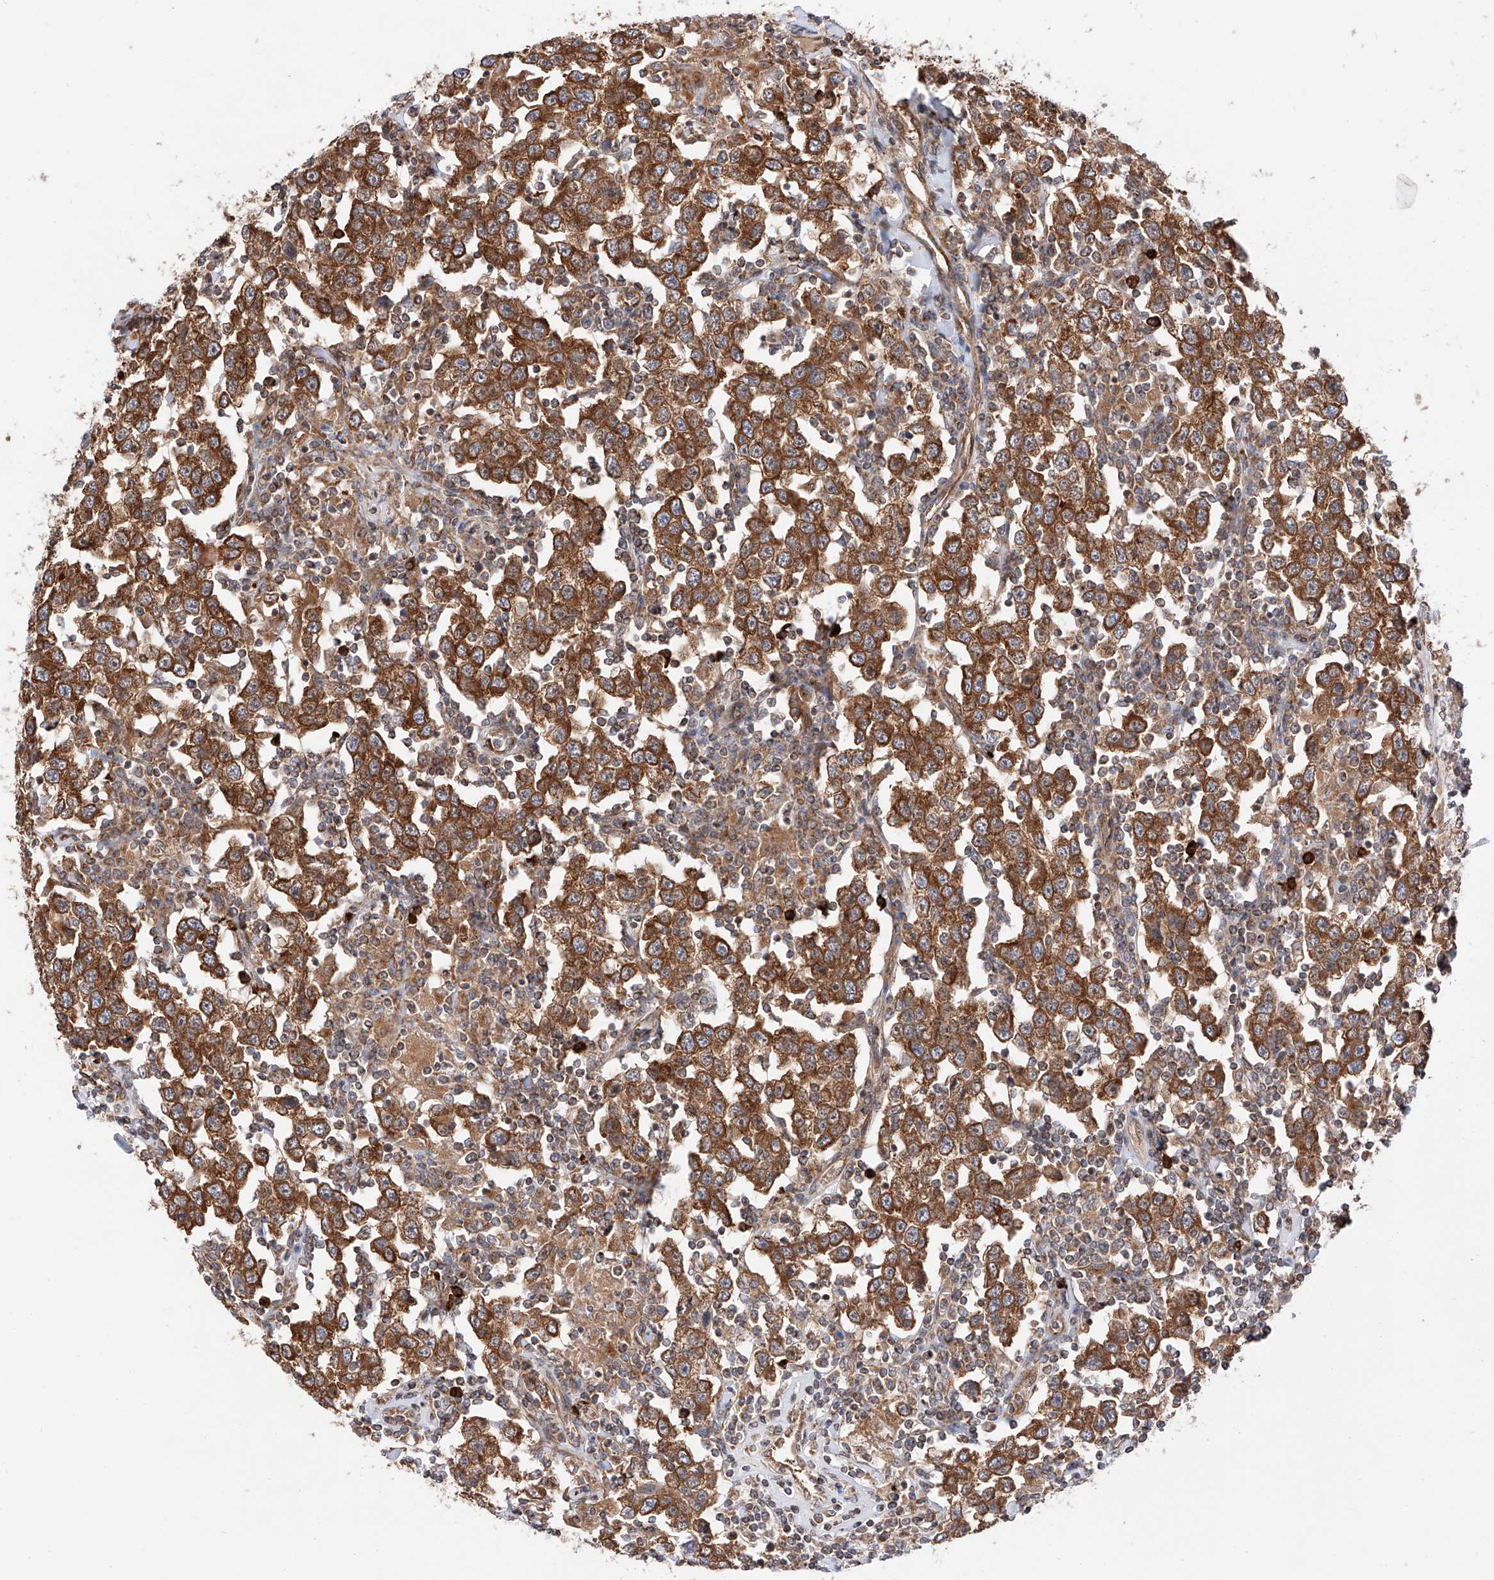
{"staining": {"intensity": "strong", "quantity": ">75%", "location": "cytoplasmic/membranous"}, "tissue": "testis cancer", "cell_type": "Tumor cells", "image_type": "cancer", "snomed": [{"axis": "morphology", "description": "Seminoma, NOS"}, {"axis": "topography", "description": "Testis"}], "caption": "Protein staining by immunohistochemistry reveals strong cytoplasmic/membranous positivity in approximately >75% of tumor cells in testis seminoma.", "gene": "ISCA2", "patient": {"sex": "male", "age": 41}}